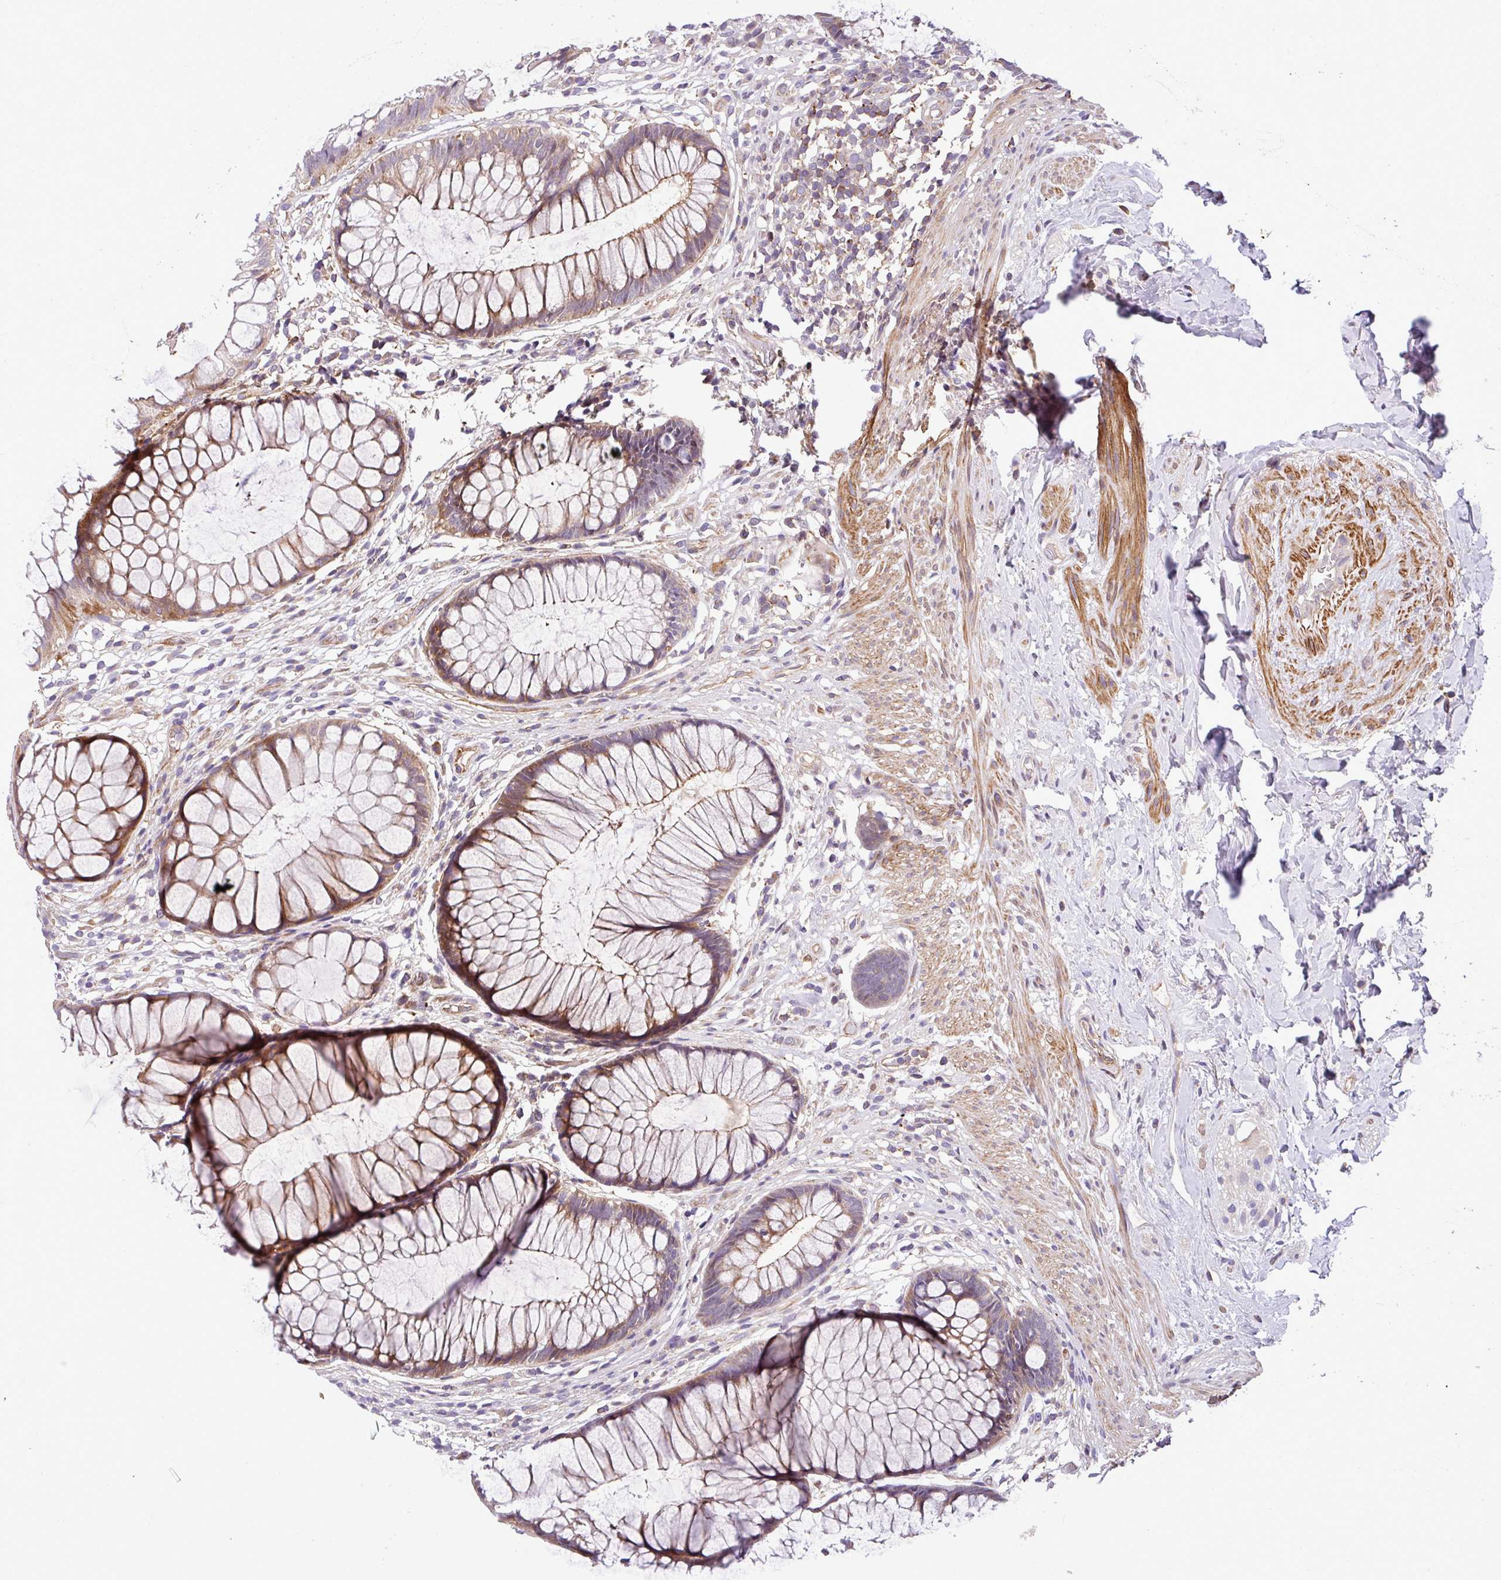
{"staining": {"intensity": "moderate", "quantity": ">75%", "location": "cytoplasmic/membranous"}, "tissue": "rectum", "cell_type": "Glandular cells", "image_type": "normal", "snomed": [{"axis": "morphology", "description": "Normal tissue, NOS"}, {"axis": "topography", "description": "Smooth muscle"}, {"axis": "topography", "description": "Rectum"}], "caption": "DAB immunohistochemical staining of benign rectum displays moderate cytoplasmic/membranous protein expression in about >75% of glandular cells.", "gene": "CASS4", "patient": {"sex": "male", "age": 53}}